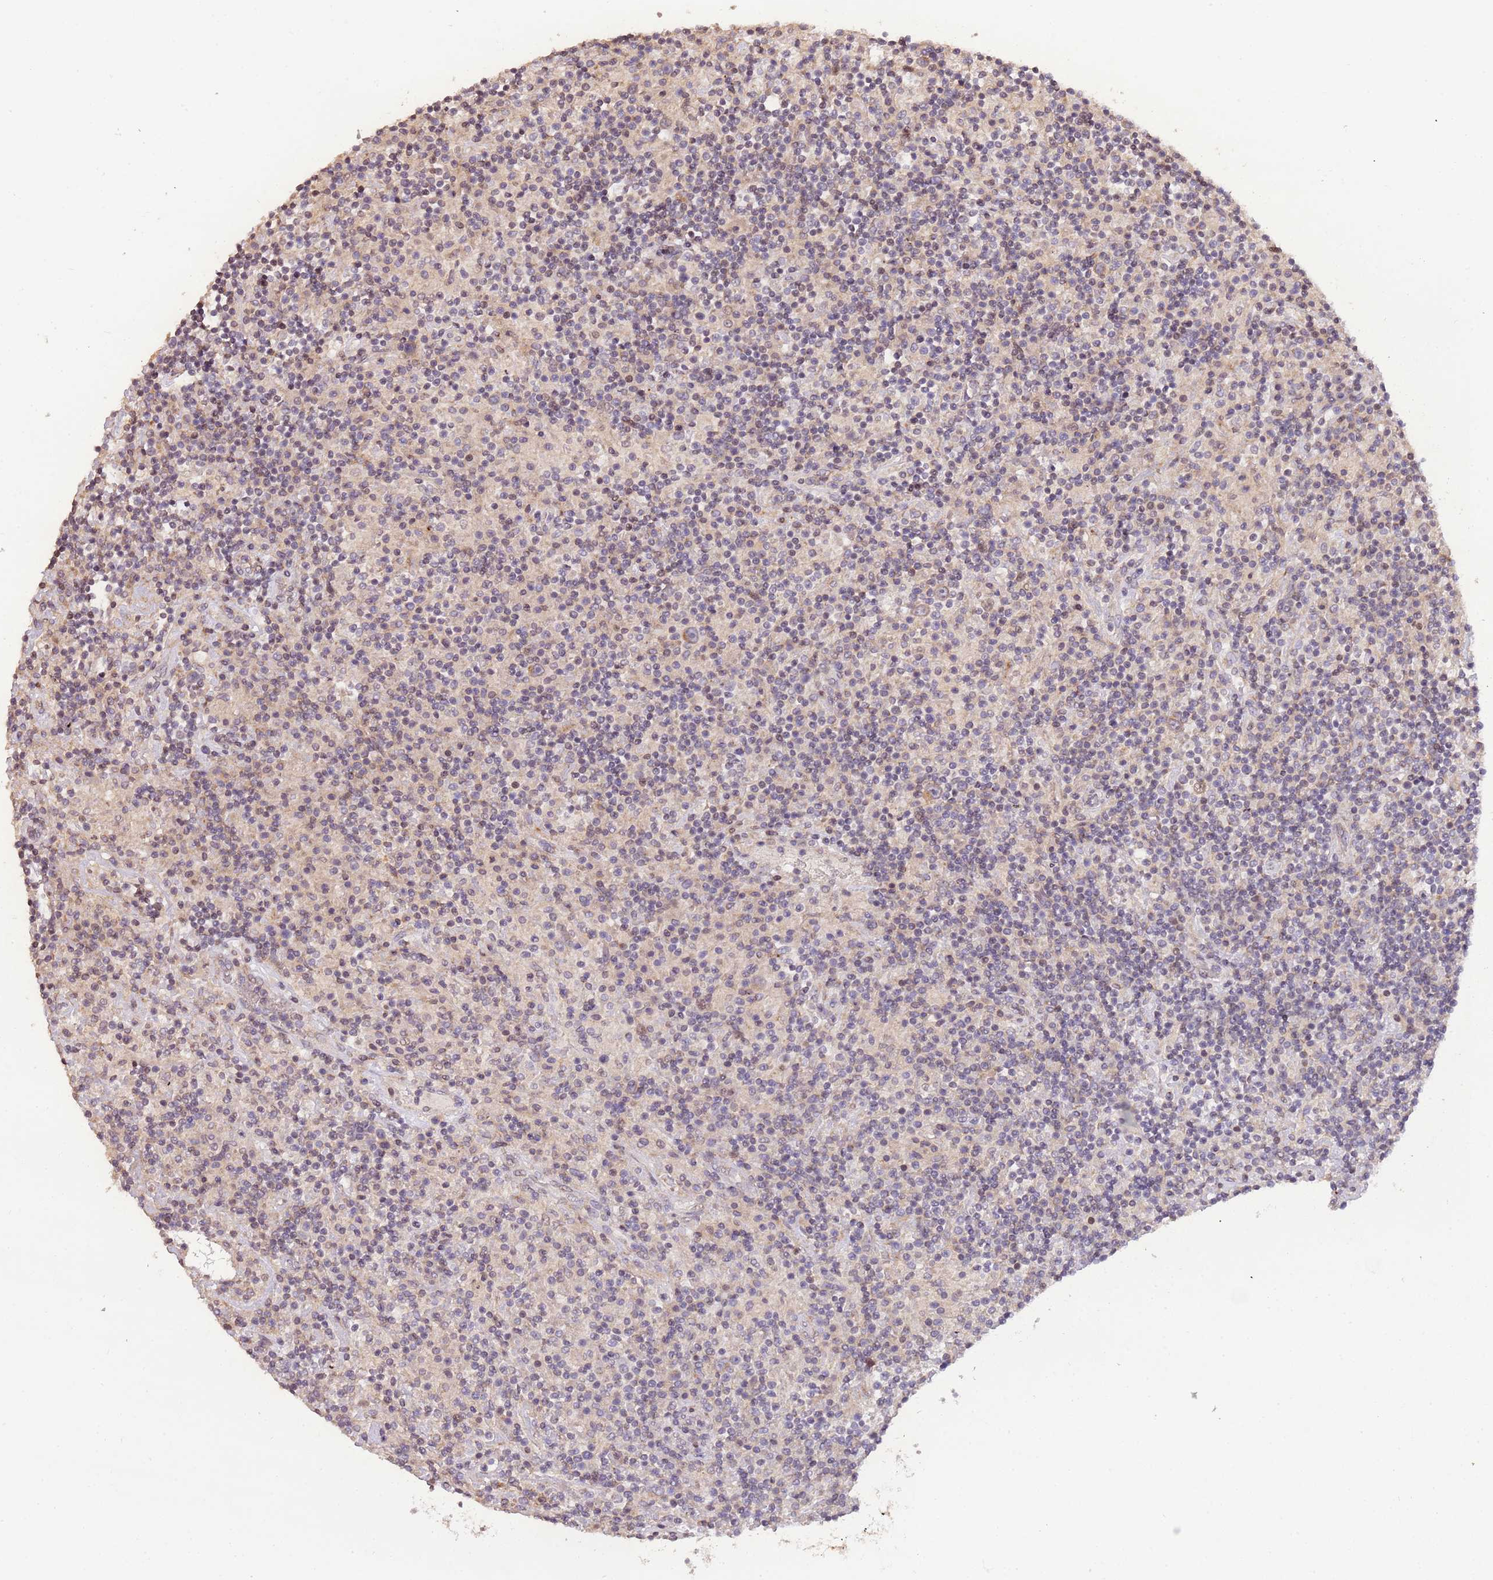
{"staining": {"intensity": "weak", "quantity": "25%-75%", "location": "cytoplasmic/membranous"}, "tissue": "lymphoma", "cell_type": "Tumor cells", "image_type": "cancer", "snomed": [{"axis": "morphology", "description": "Hodgkin's disease, NOS"}, {"axis": "topography", "description": "Lymph node"}], "caption": "Immunohistochemical staining of lymphoma exhibits weak cytoplasmic/membranous protein staining in about 25%-75% of tumor cells.", "gene": "SLC16A4", "patient": {"sex": "male", "age": 70}}